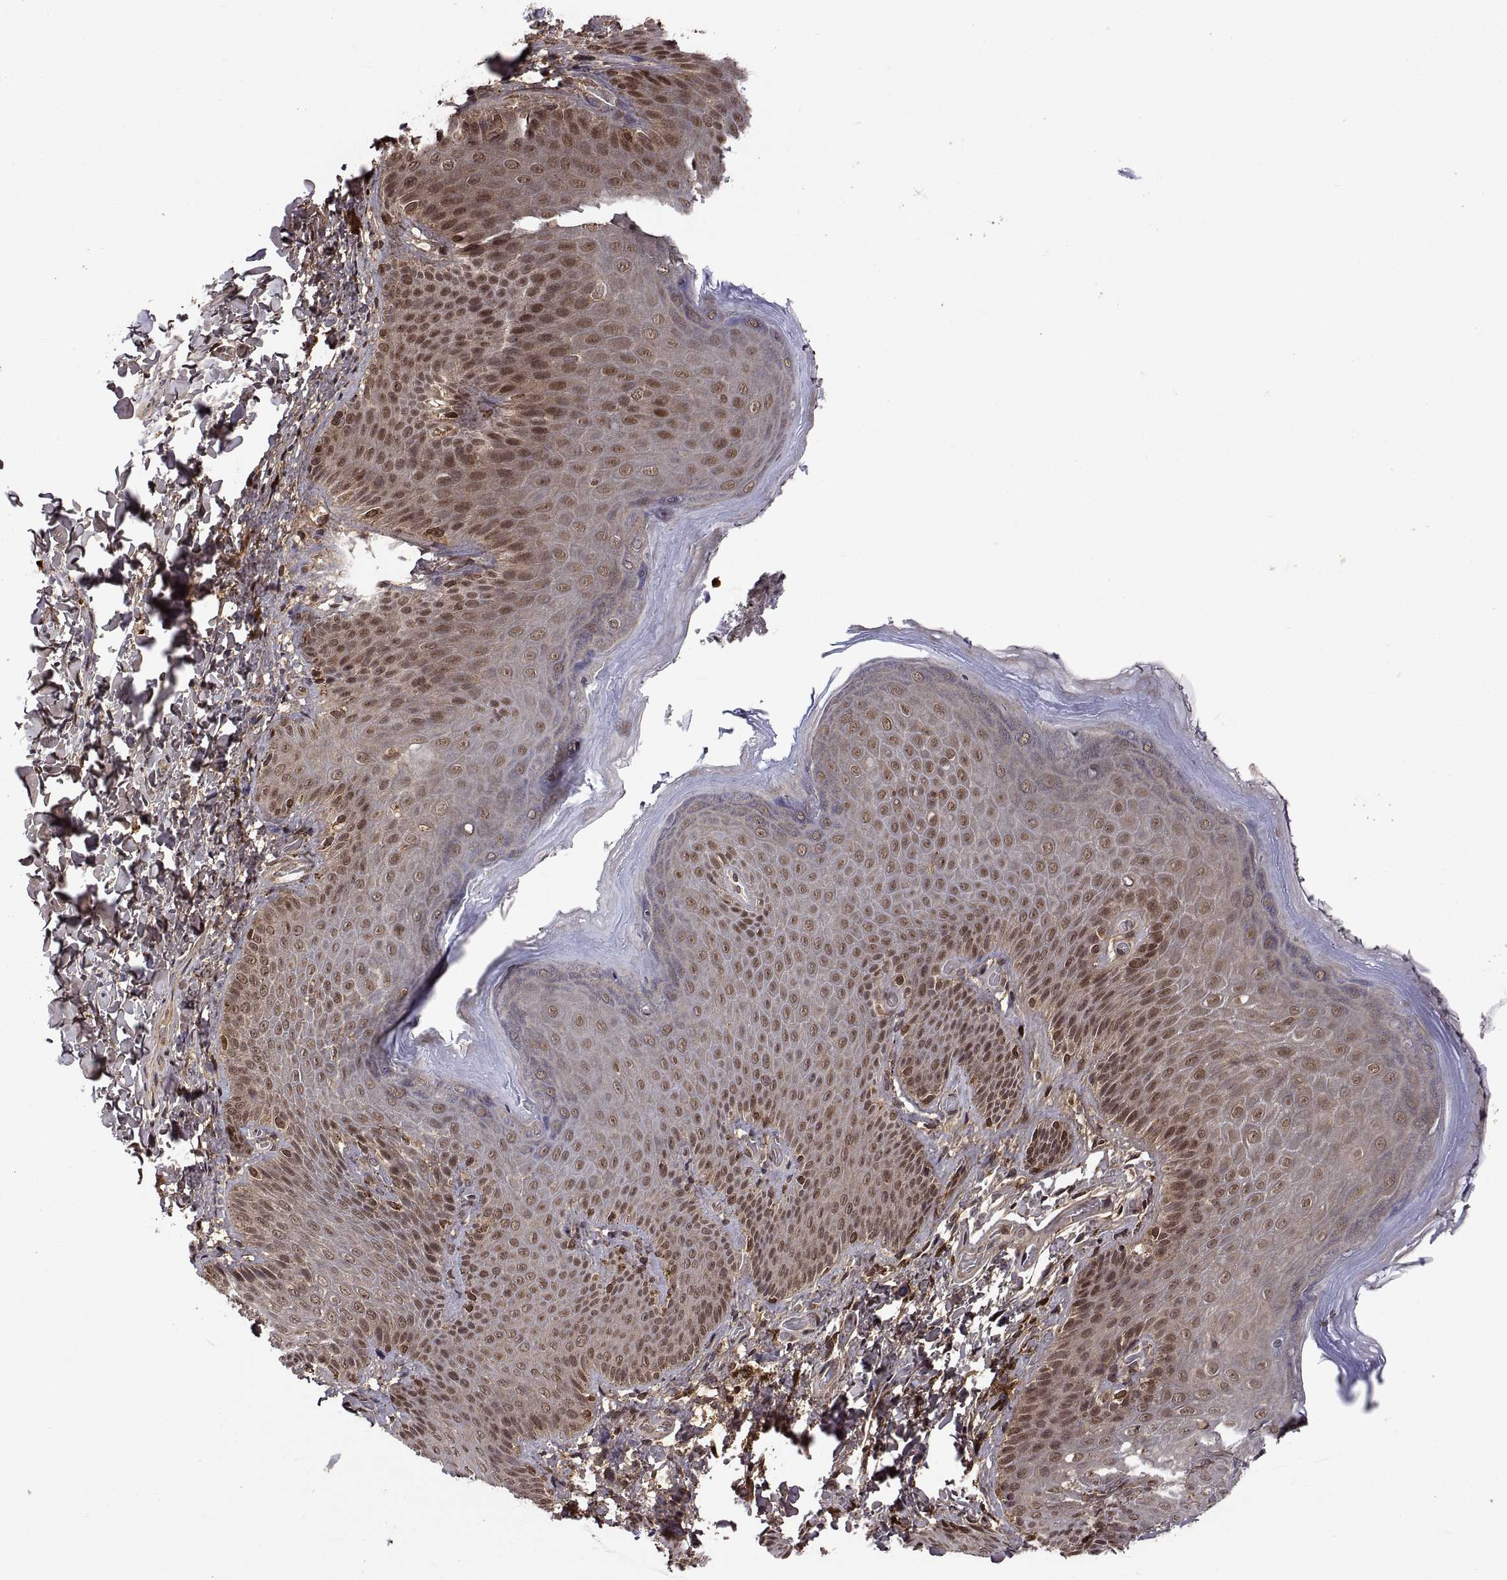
{"staining": {"intensity": "moderate", "quantity": "25%-75%", "location": "nuclear"}, "tissue": "skin", "cell_type": "Epidermal cells", "image_type": "normal", "snomed": [{"axis": "morphology", "description": "Normal tissue, NOS"}, {"axis": "topography", "description": "Anal"}], "caption": "Moderate nuclear protein expression is identified in approximately 25%-75% of epidermal cells in skin.", "gene": "ZNRF2", "patient": {"sex": "male", "age": 53}}